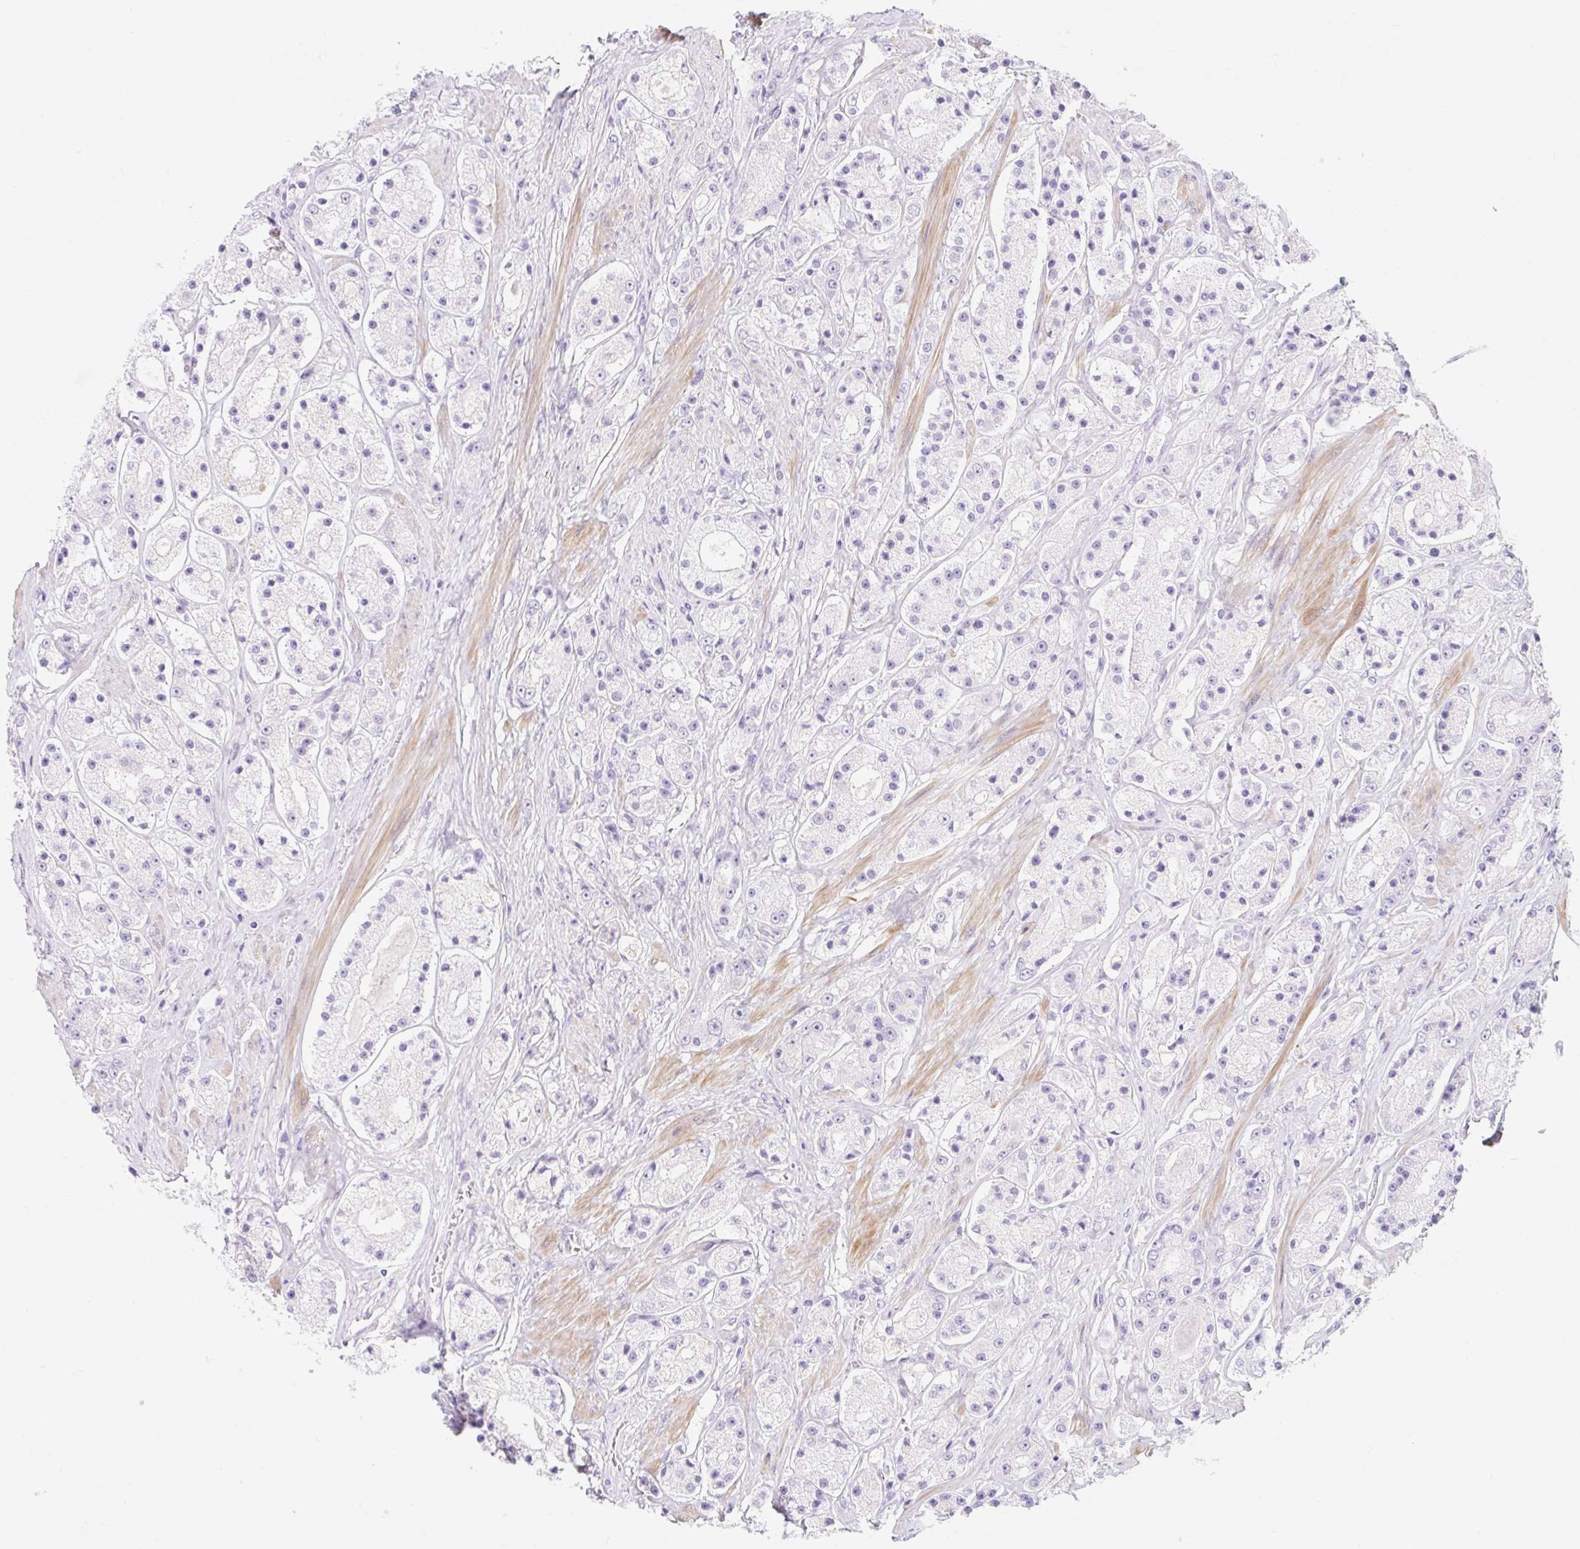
{"staining": {"intensity": "negative", "quantity": "none", "location": "none"}, "tissue": "prostate cancer", "cell_type": "Tumor cells", "image_type": "cancer", "snomed": [{"axis": "morphology", "description": "Adenocarcinoma, High grade"}, {"axis": "topography", "description": "Prostate"}], "caption": "An image of human prostate adenocarcinoma (high-grade) is negative for staining in tumor cells.", "gene": "SLC28A1", "patient": {"sex": "male", "age": 67}}